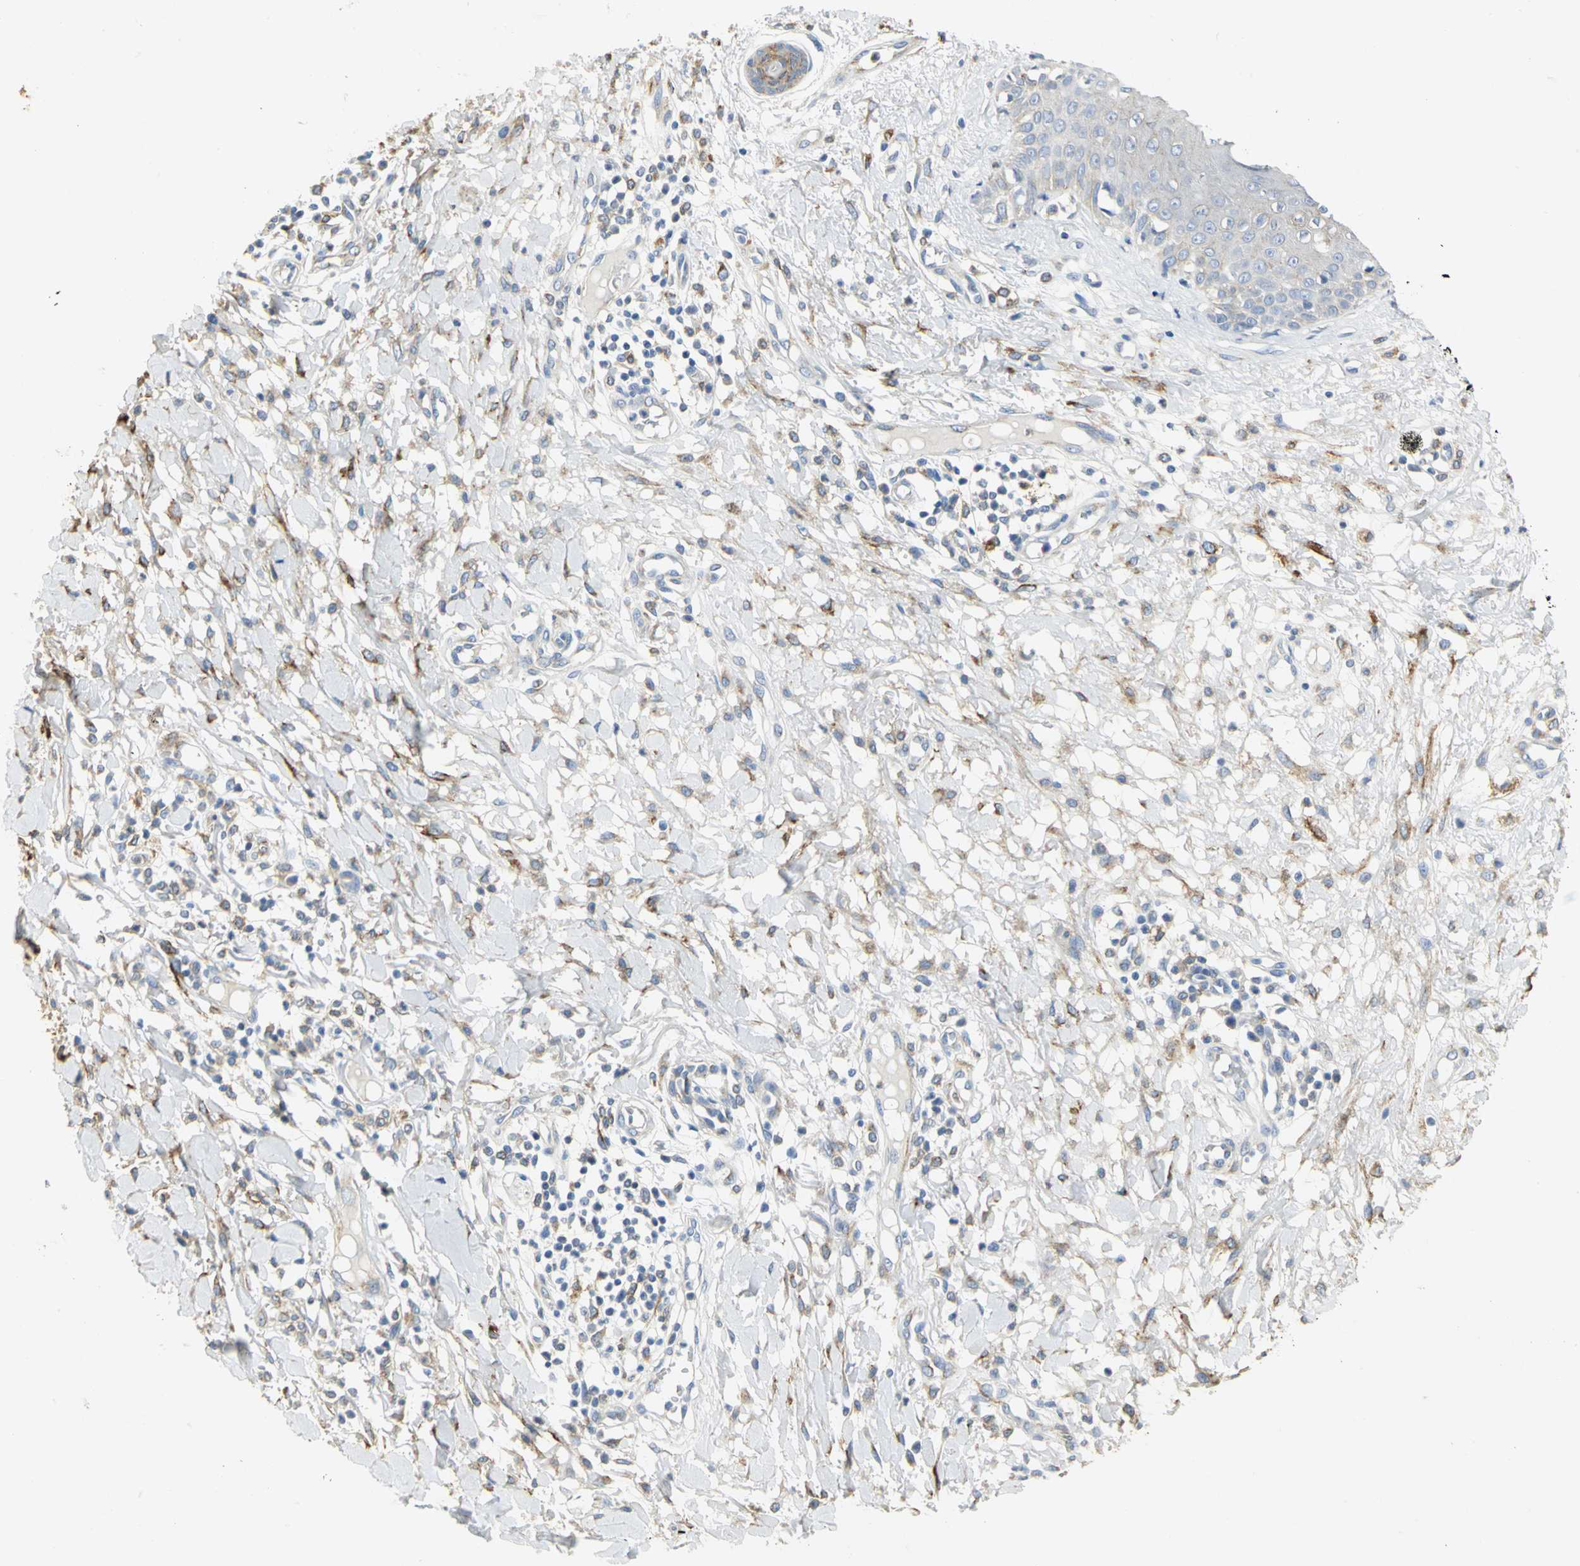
{"staining": {"intensity": "weak", "quantity": "25%-75%", "location": "cytoplasmic/membranous"}, "tissue": "skin cancer", "cell_type": "Tumor cells", "image_type": "cancer", "snomed": [{"axis": "morphology", "description": "Squamous cell carcinoma, NOS"}, {"axis": "topography", "description": "Skin"}], "caption": "Immunohistochemistry (IHC) photomicrograph of skin squamous cell carcinoma stained for a protein (brown), which shows low levels of weak cytoplasmic/membranous positivity in approximately 25%-75% of tumor cells.", "gene": "GNRH2", "patient": {"sex": "female", "age": 78}}